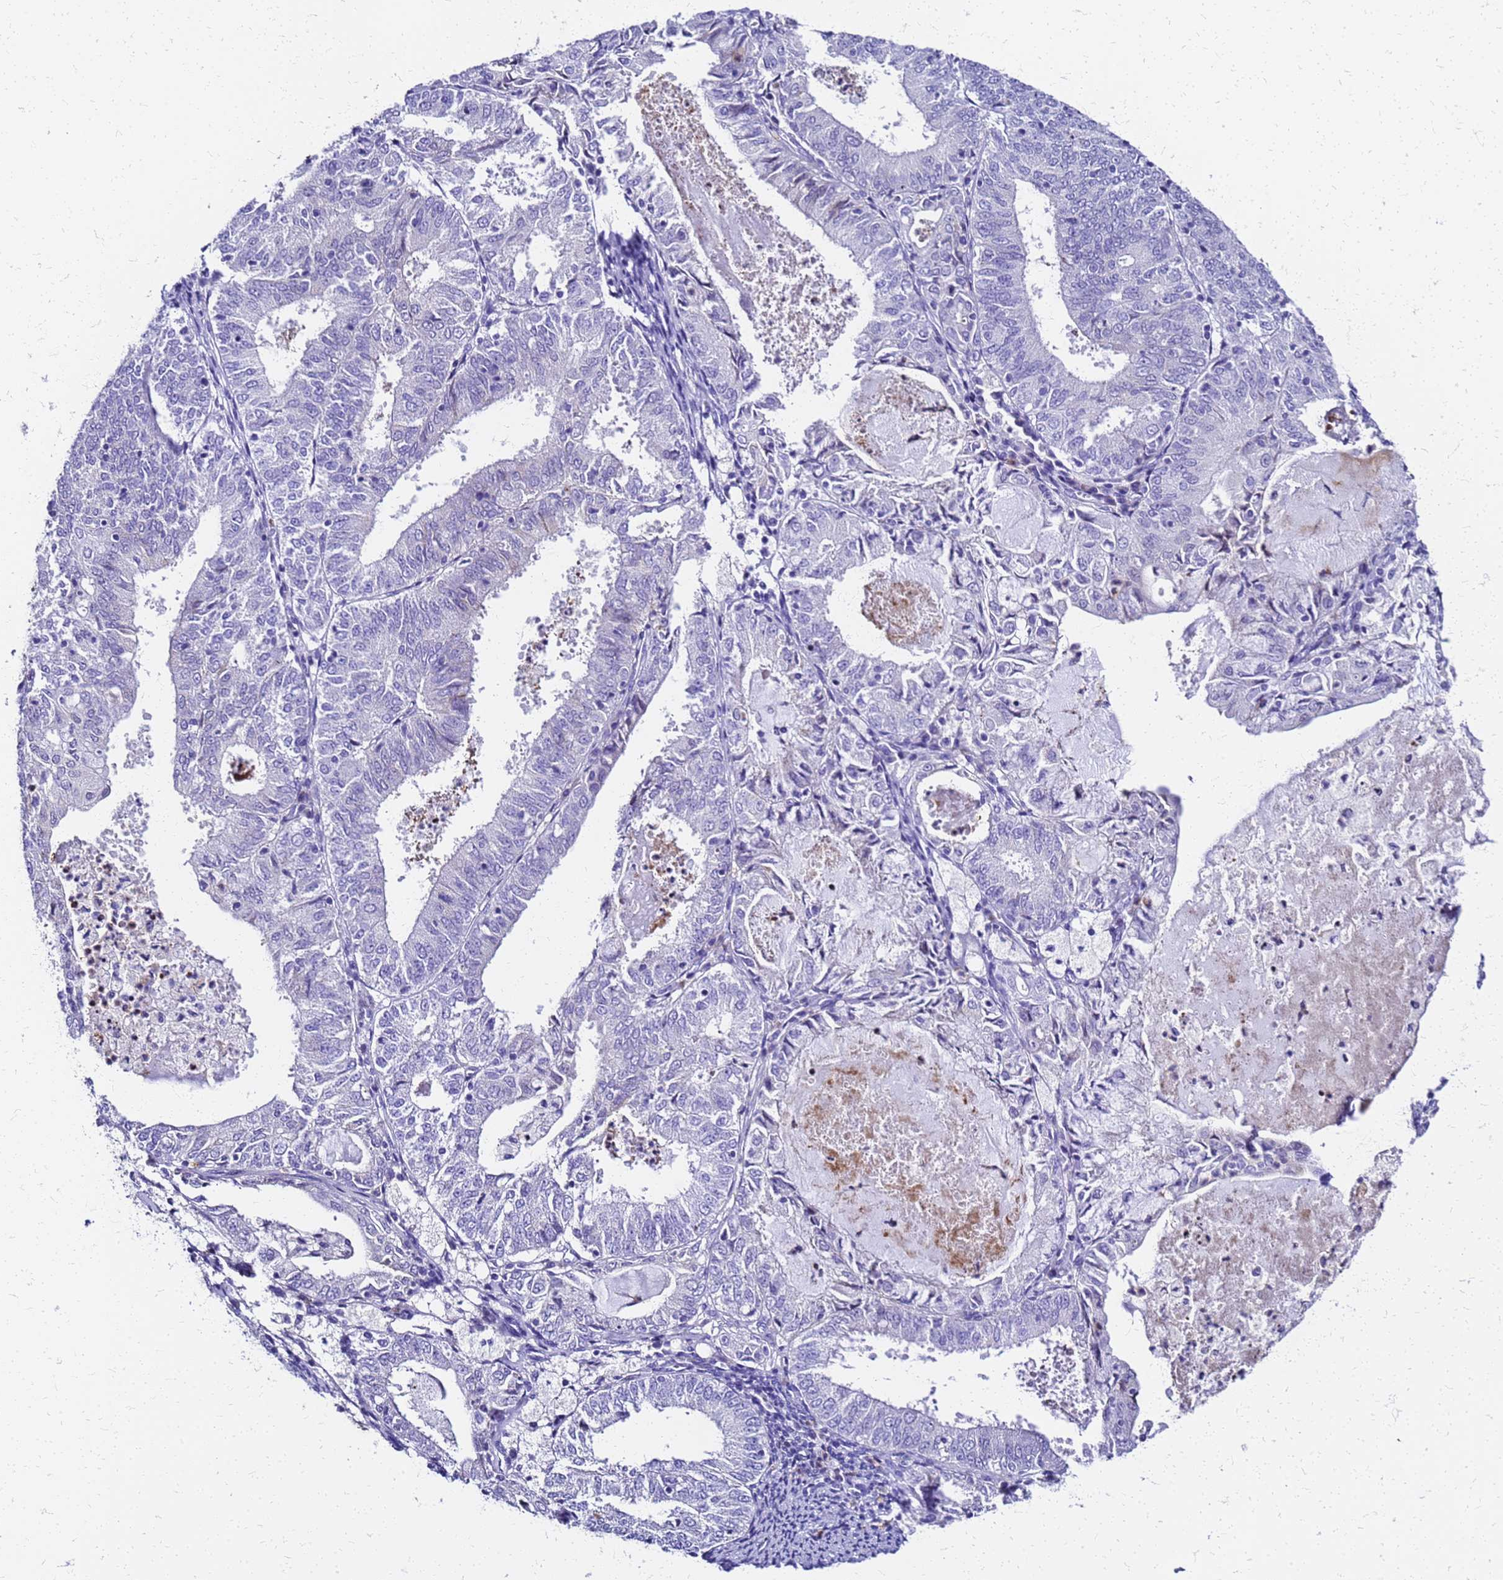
{"staining": {"intensity": "negative", "quantity": "none", "location": "none"}, "tissue": "endometrial cancer", "cell_type": "Tumor cells", "image_type": "cancer", "snomed": [{"axis": "morphology", "description": "Adenocarcinoma, NOS"}, {"axis": "topography", "description": "Endometrium"}], "caption": "Immunohistochemical staining of human endometrial cancer demonstrates no significant positivity in tumor cells.", "gene": "SMIM21", "patient": {"sex": "female", "age": 57}}